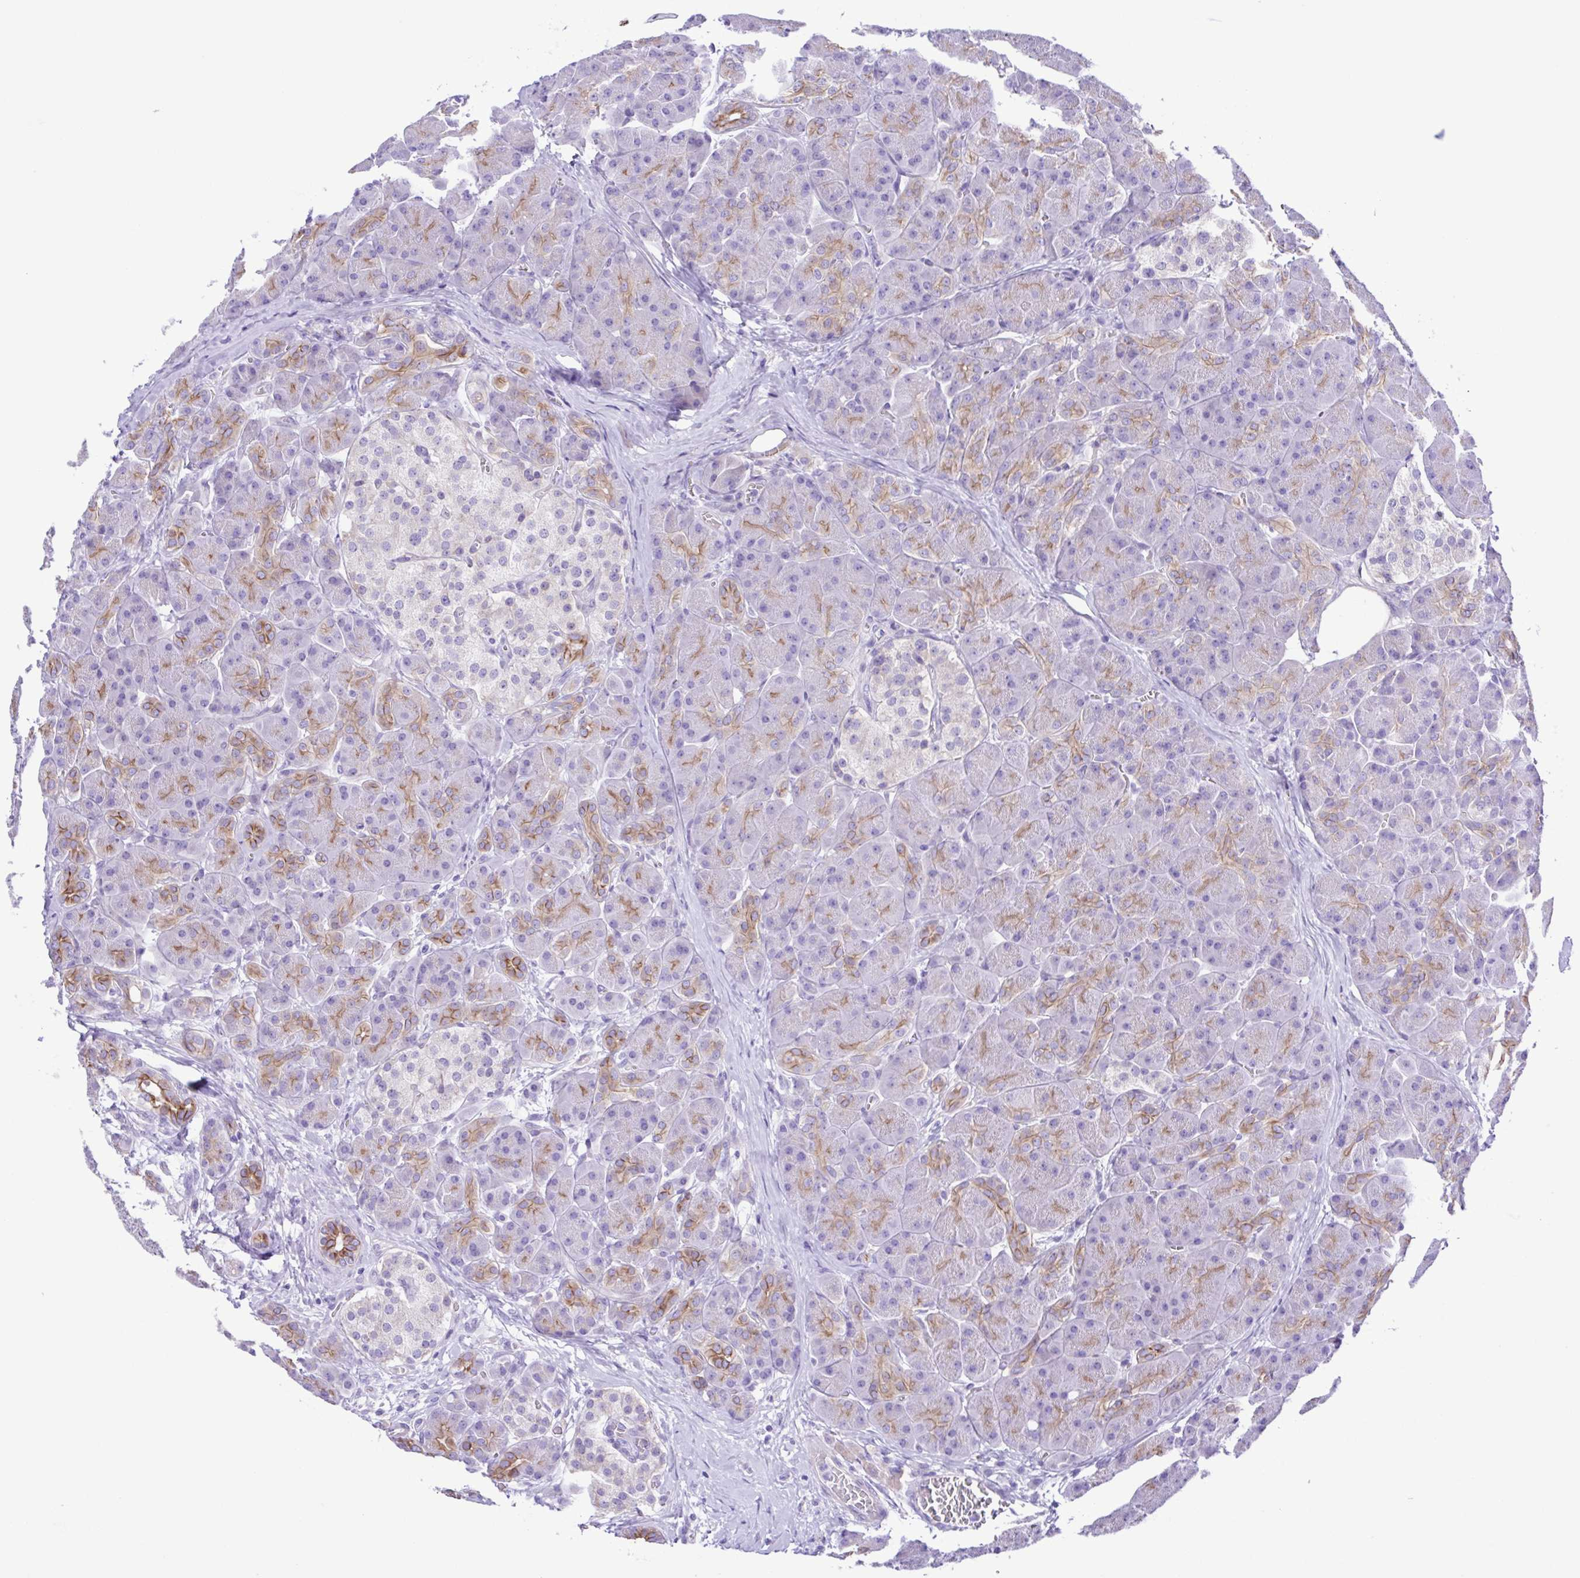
{"staining": {"intensity": "weak", "quantity": "25%-75%", "location": "cytoplasmic/membranous"}, "tissue": "pancreas", "cell_type": "Exocrine glandular cells", "image_type": "normal", "snomed": [{"axis": "morphology", "description": "Normal tissue, NOS"}, {"axis": "topography", "description": "Pancreas"}], "caption": "Immunohistochemical staining of unremarkable human pancreas shows weak cytoplasmic/membranous protein expression in approximately 25%-75% of exocrine glandular cells. Using DAB (brown) and hematoxylin (blue) stains, captured at high magnification using brightfield microscopy.", "gene": "CYP11A1", "patient": {"sex": "male", "age": 55}}